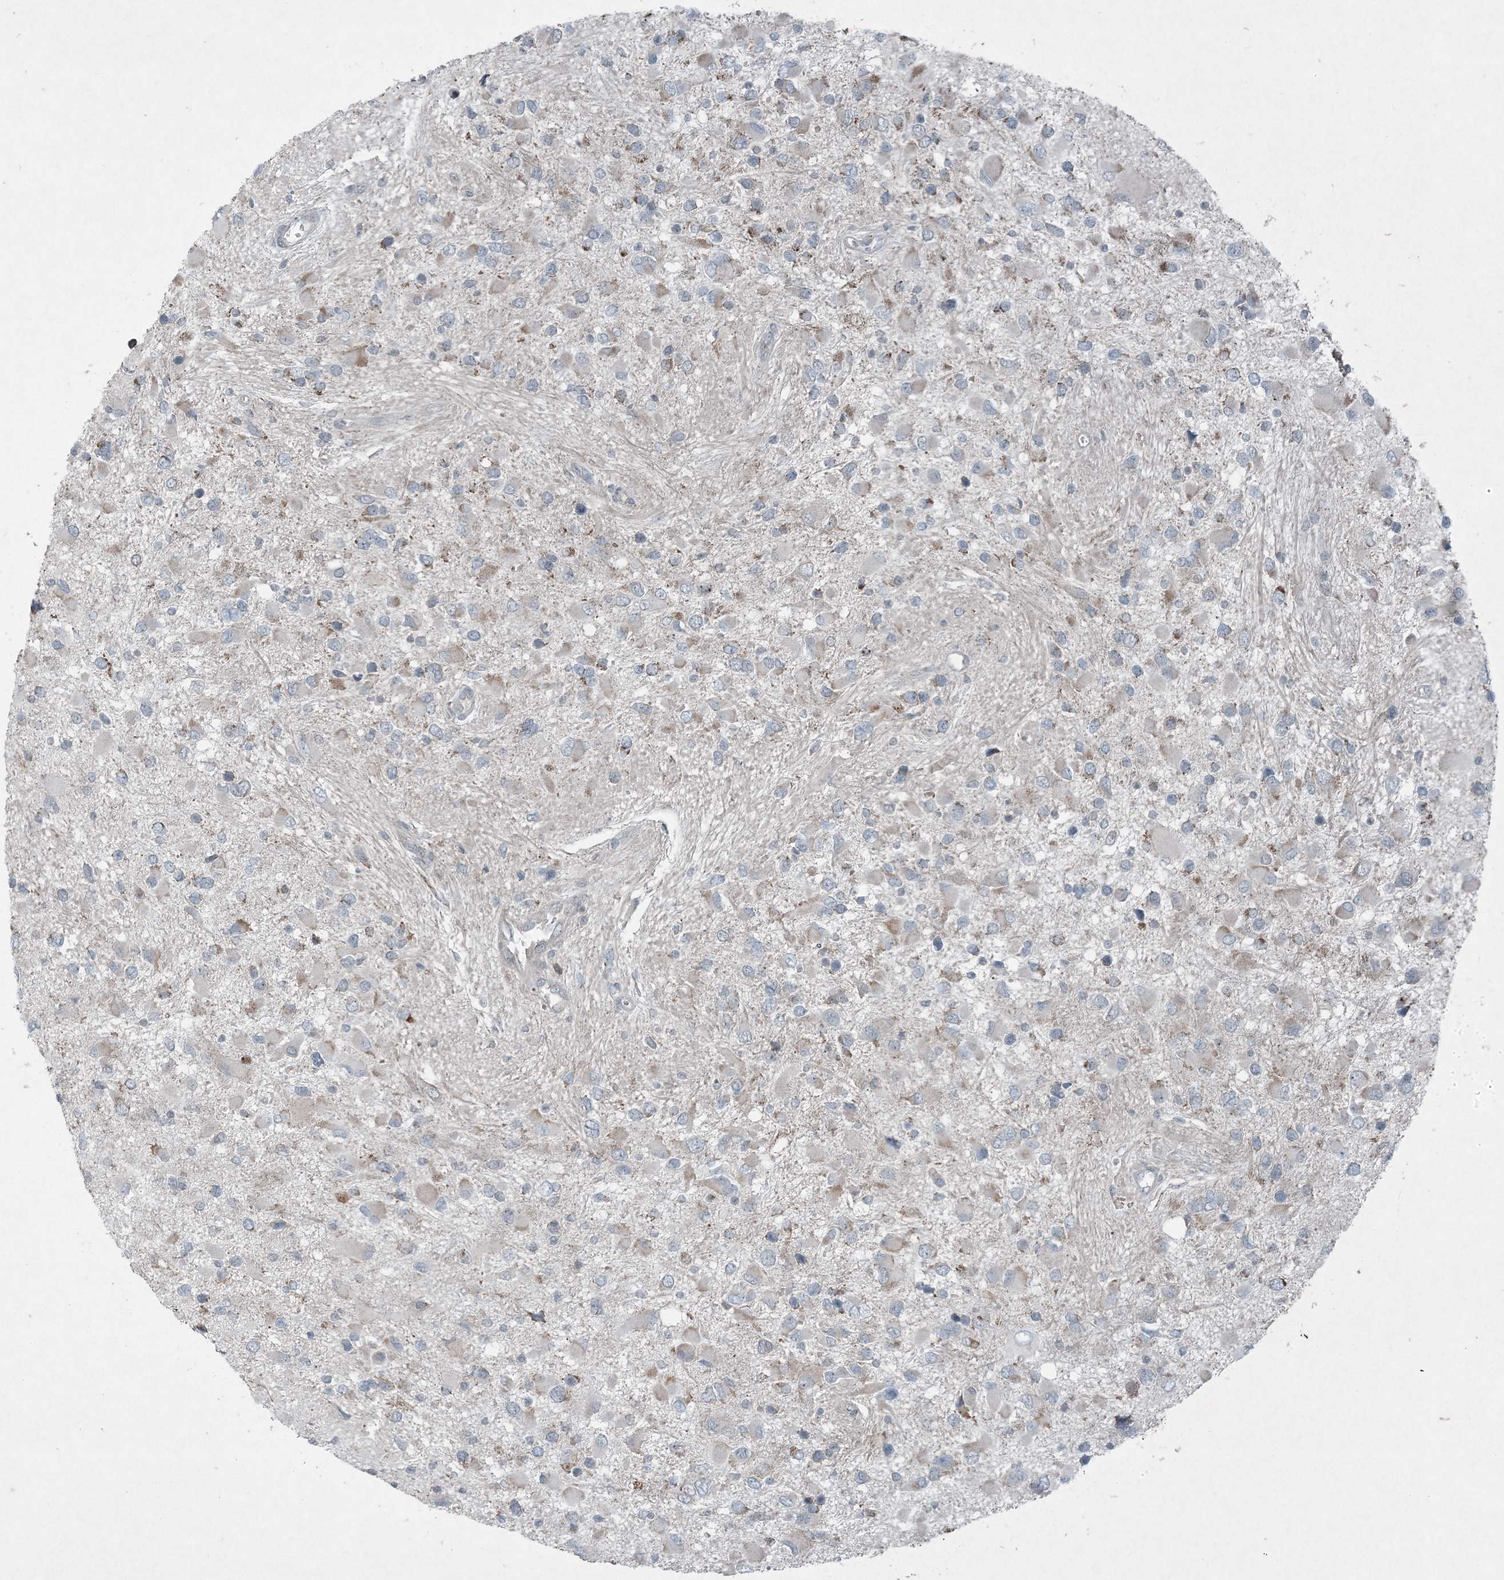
{"staining": {"intensity": "negative", "quantity": "none", "location": "none"}, "tissue": "glioma", "cell_type": "Tumor cells", "image_type": "cancer", "snomed": [{"axis": "morphology", "description": "Glioma, malignant, High grade"}, {"axis": "topography", "description": "Brain"}], "caption": "Human high-grade glioma (malignant) stained for a protein using immunohistochemistry (IHC) shows no positivity in tumor cells.", "gene": "PC", "patient": {"sex": "male", "age": 53}}